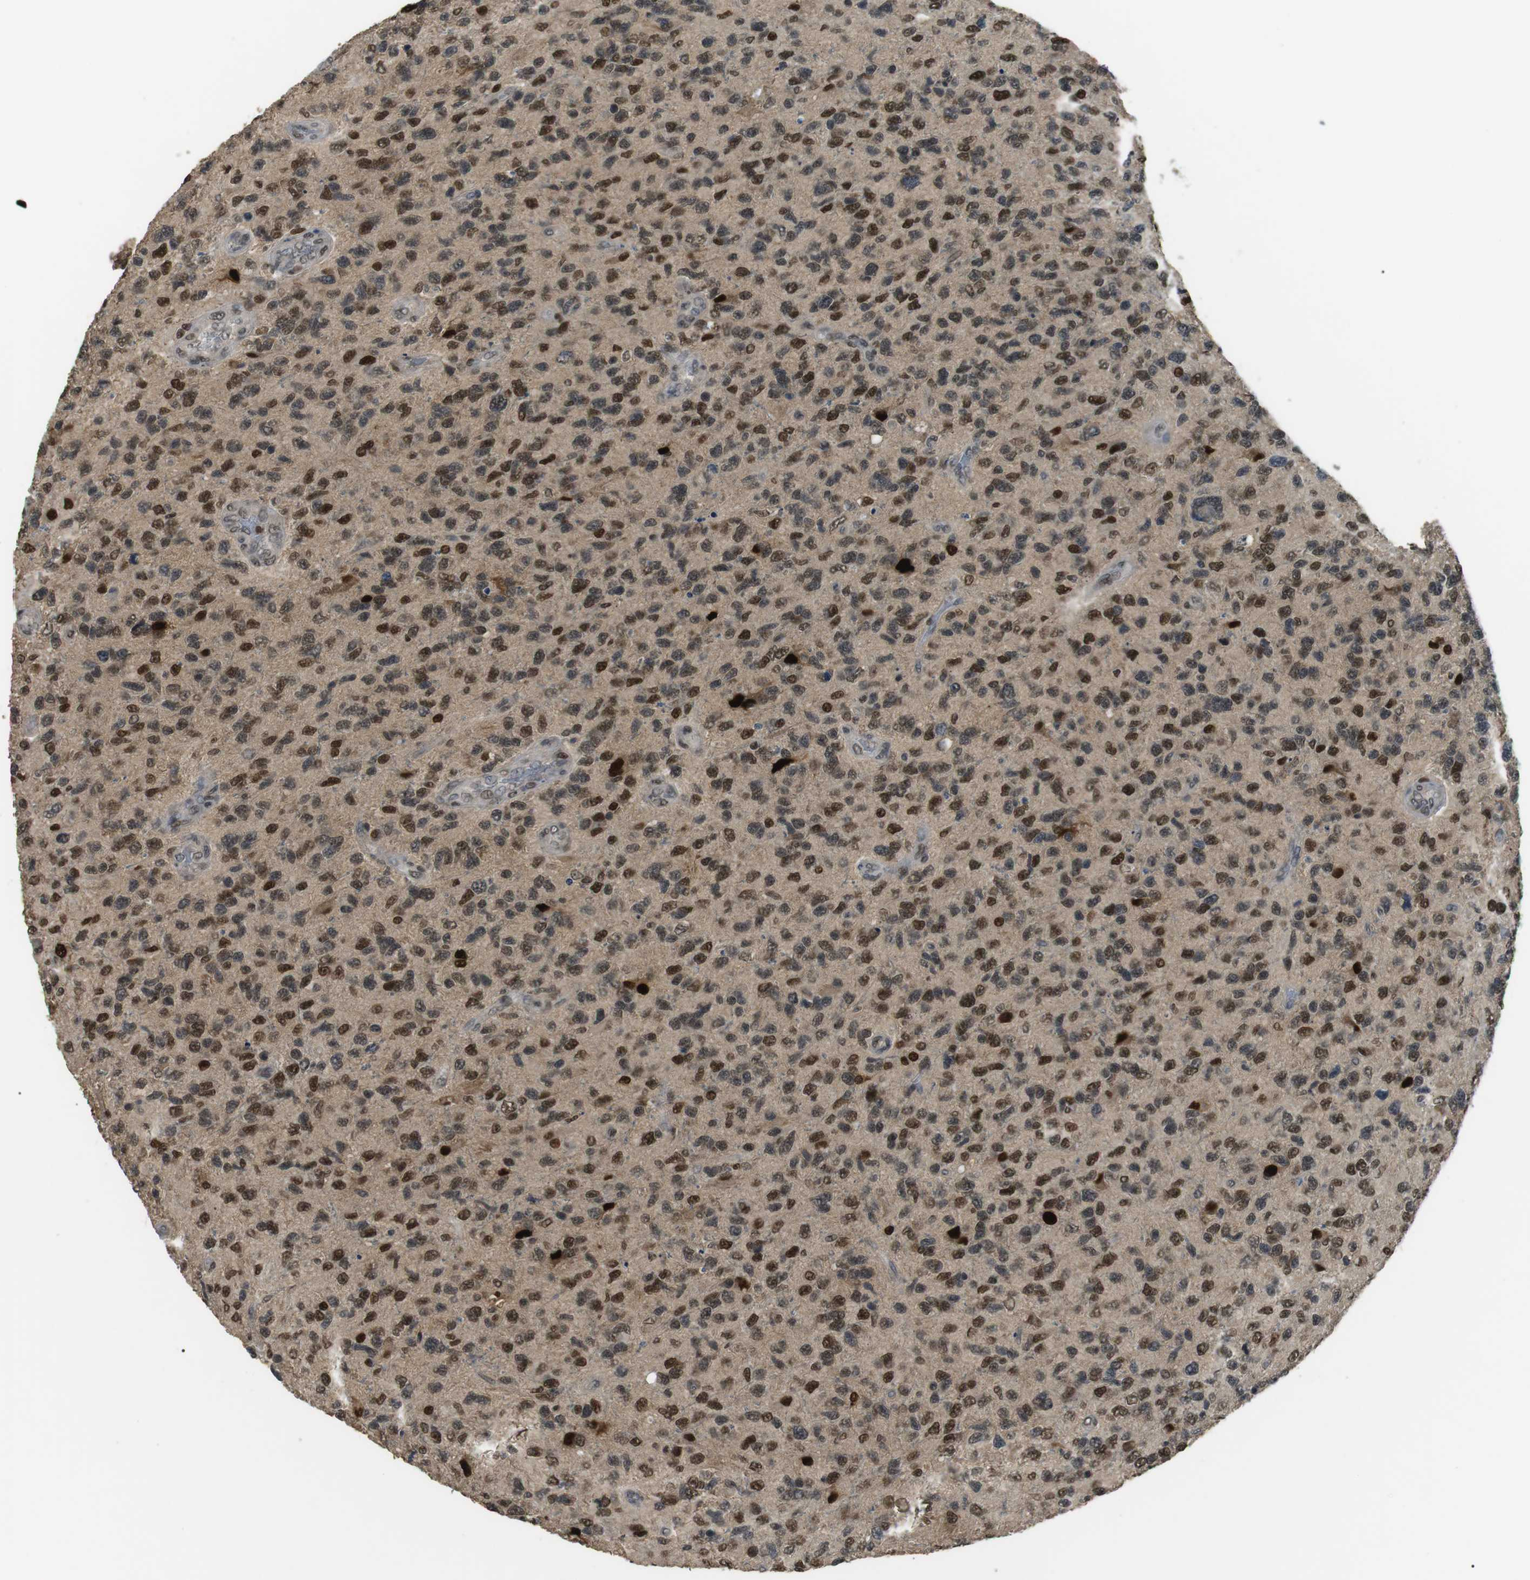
{"staining": {"intensity": "strong", "quantity": ">75%", "location": "nuclear"}, "tissue": "glioma", "cell_type": "Tumor cells", "image_type": "cancer", "snomed": [{"axis": "morphology", "description": "Glioma, malignant, High grade"}, {"axis": "topography", "description": "Brain"}], "caption": "DAB (3,3'-diaminobenzidine) immunohistochemical staining of glioma shows strong nuclear protein staining in approximately >75% of tumor cells. The protein of interest is shown in brown color, while the nuclei are stained blue.", "gene": "ORAI3", "patient": {"sex": "female", "age": 58}}